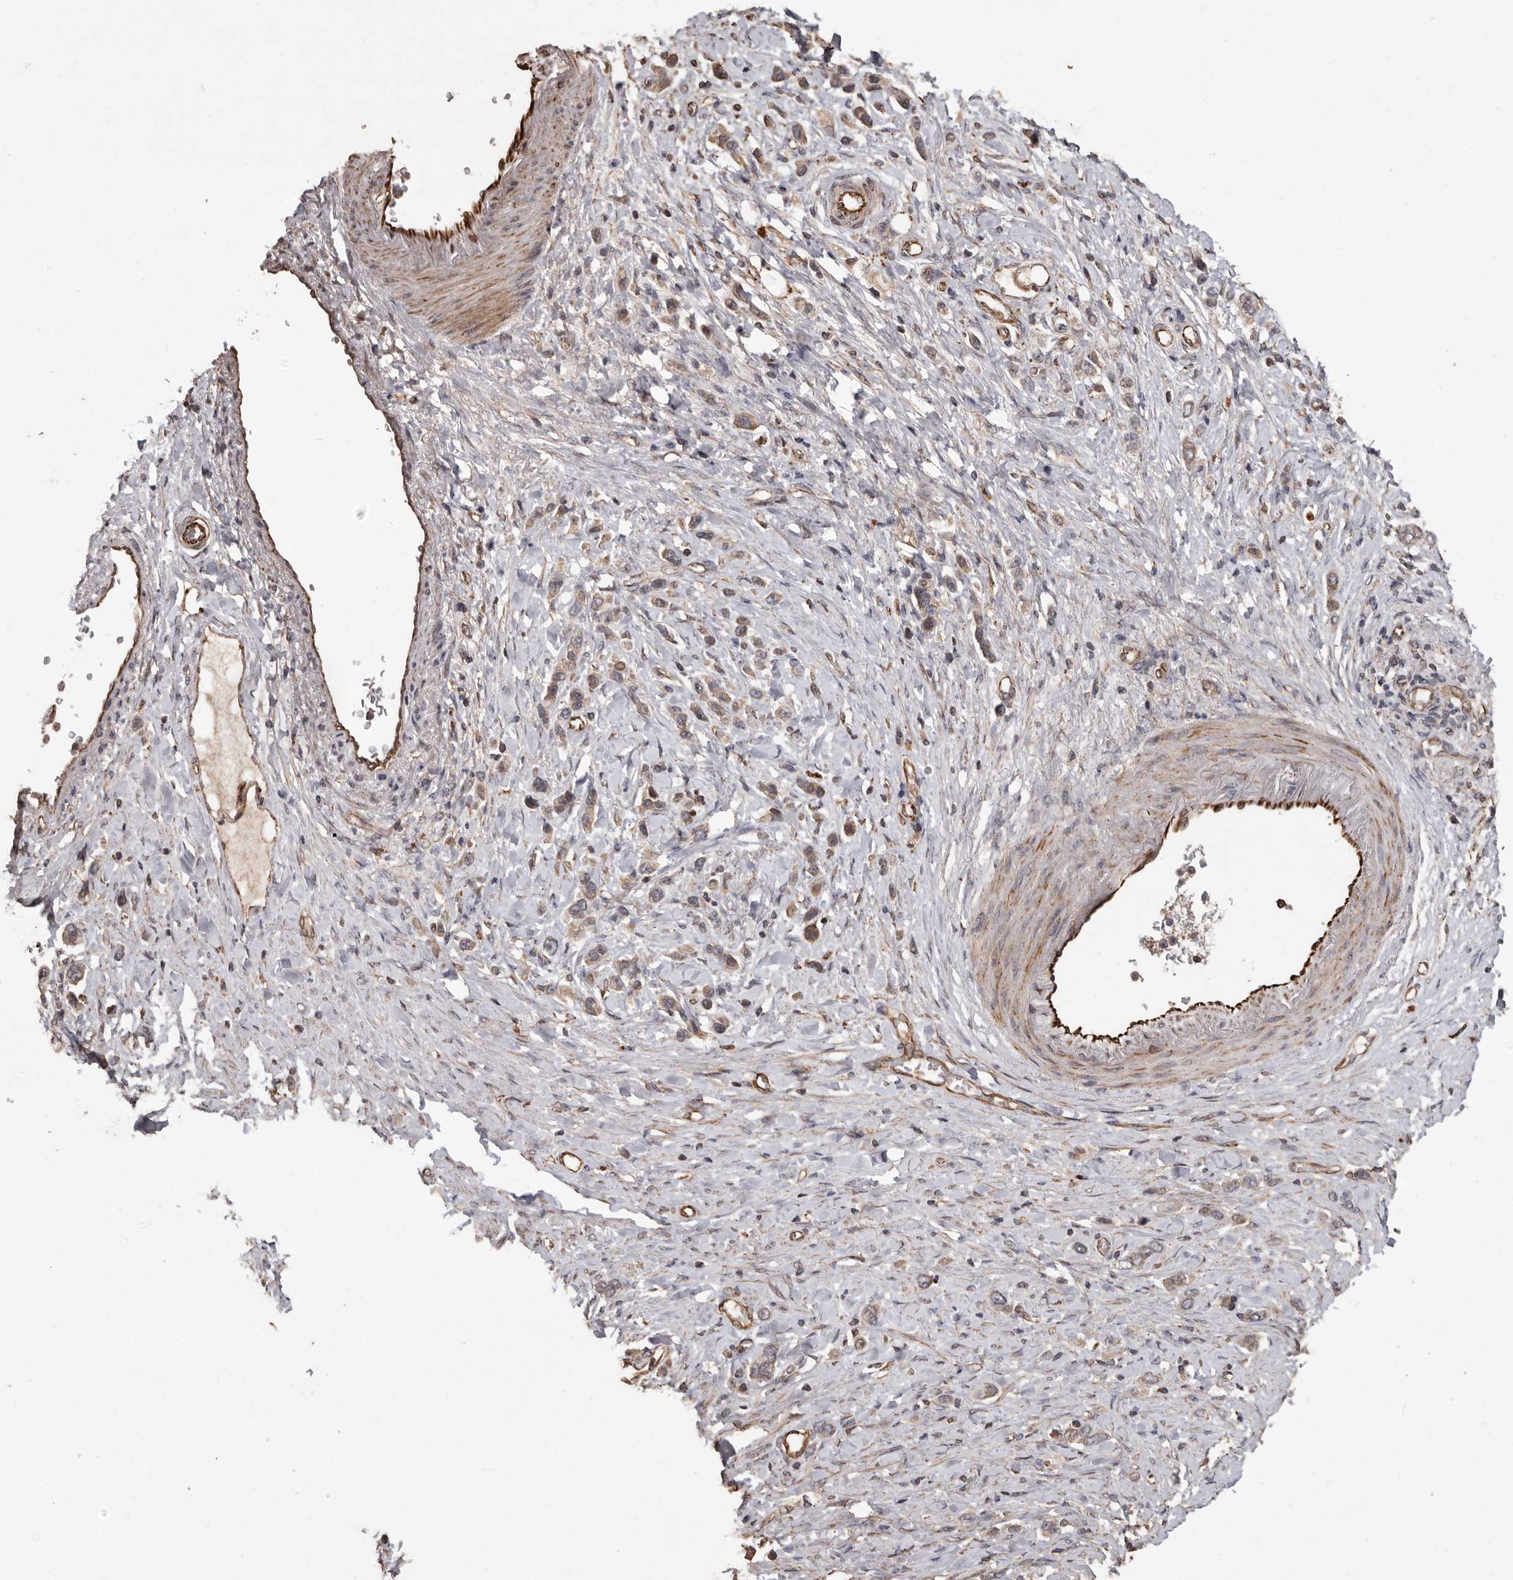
{"staining": {"intensity": "weak", "quantity": ">75%", "location": "cytoplasmic/membranous"}, "tissue": "stomach cancer", "cell_type": "Tumor cells", "image_type": "cancer", "snomed": [{"axis": "morphology", "description": "Adenocarcinoma, NOS"}, {"axis": "topography", "description": "Stomach"}], "caption": "Protein analysis of stomach adenocarcinoma tissue reveals weak cytoplasmic/membranous staining in approximately >75% of tumor cells.", "gene": "BRAT1", "patient": {"sex": "female", "age": 65}}